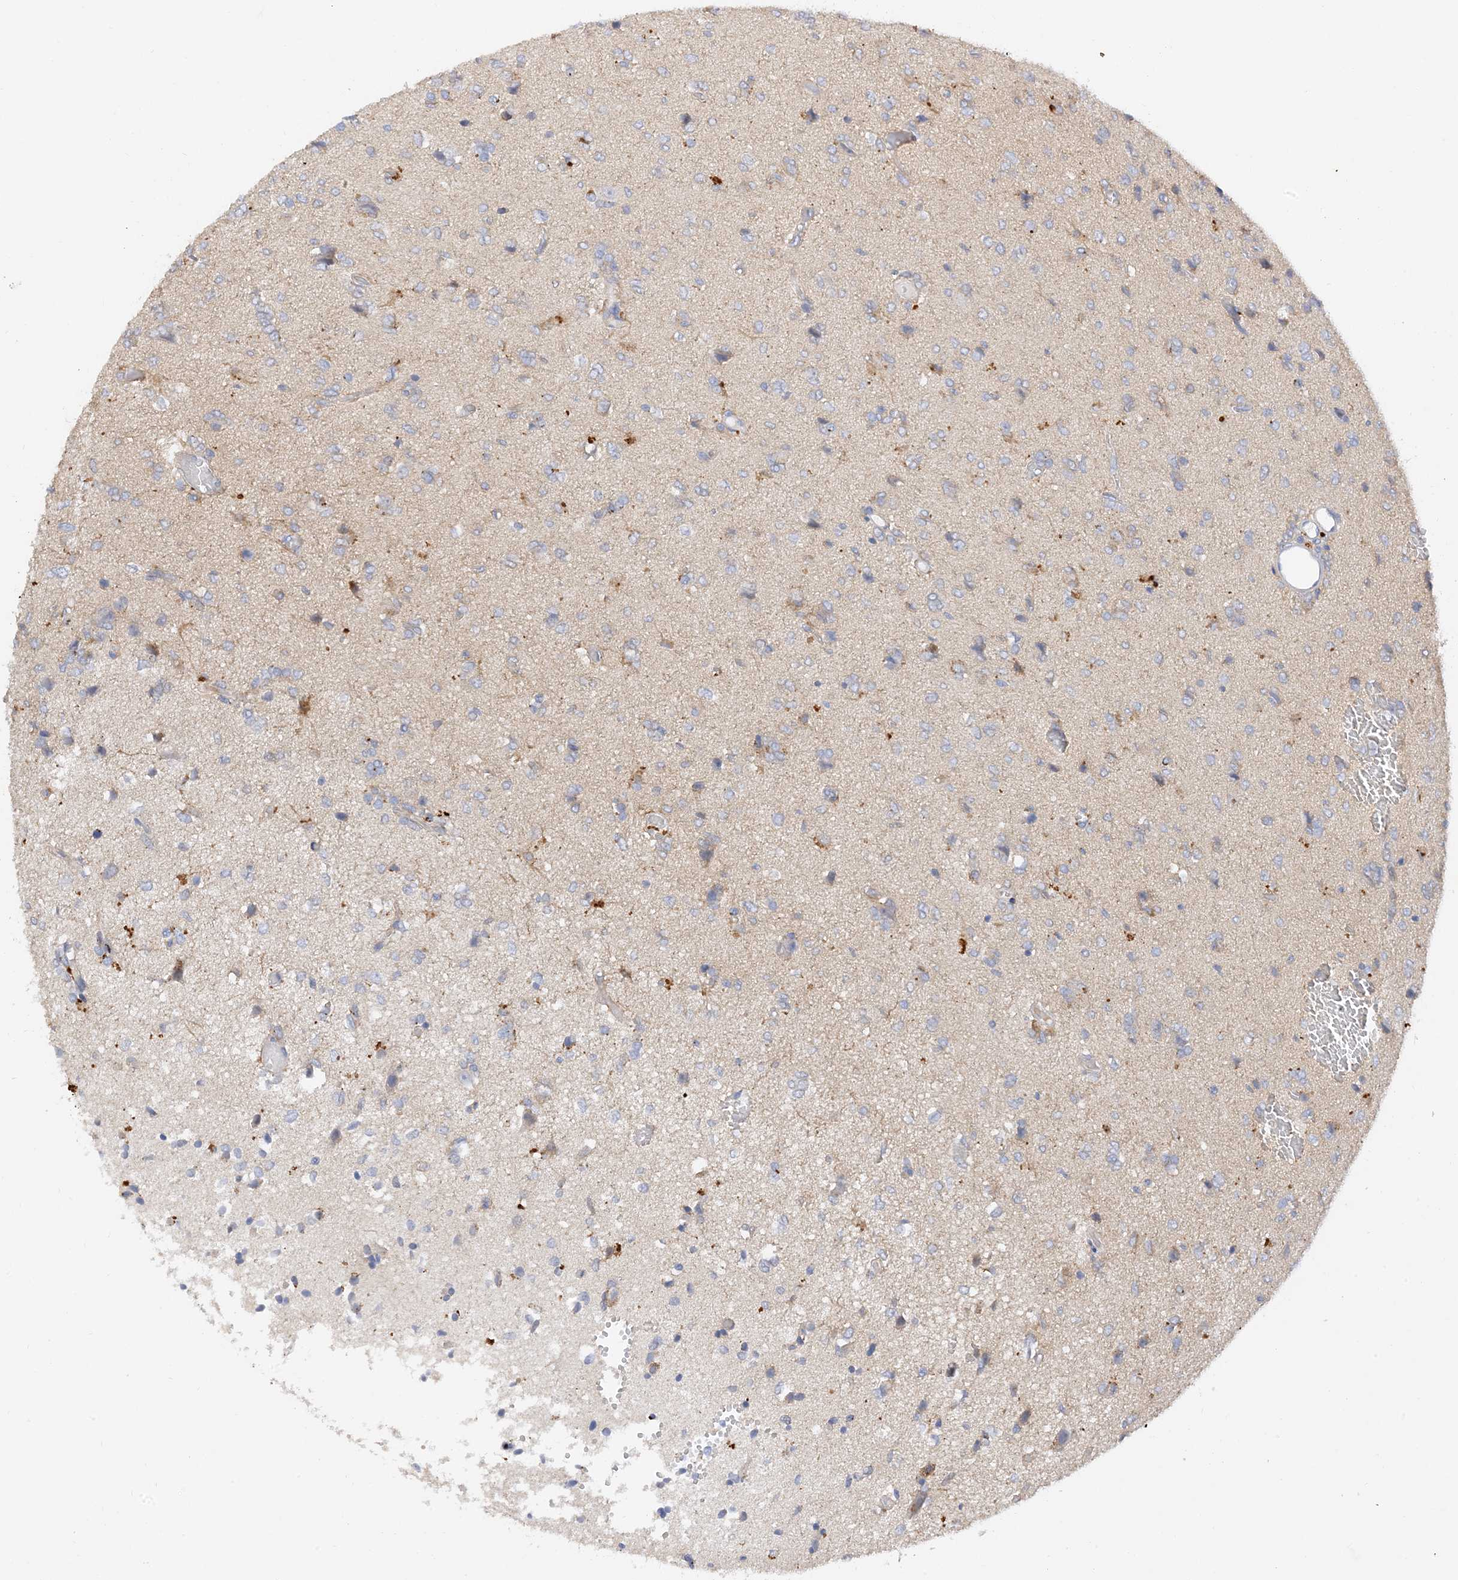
{"staining": {"intensity": "negative", "quantity": "none", "location": "none"}, "tissue": "glioma", "cell_type": "Tumor cells", "image_type": "cancer", "snomed": [{"axis": "morphology", "description": "Glioma, malignant, High grade"}, {"axis": "topography", "description": "Brain"}], "caption": "The immunohistochemistry image has no significant expression in tumor cells of malignant glioma (high-grade) tissue.", "gene": "ARV1", "patient": {"sex": "female", "age": 59}}